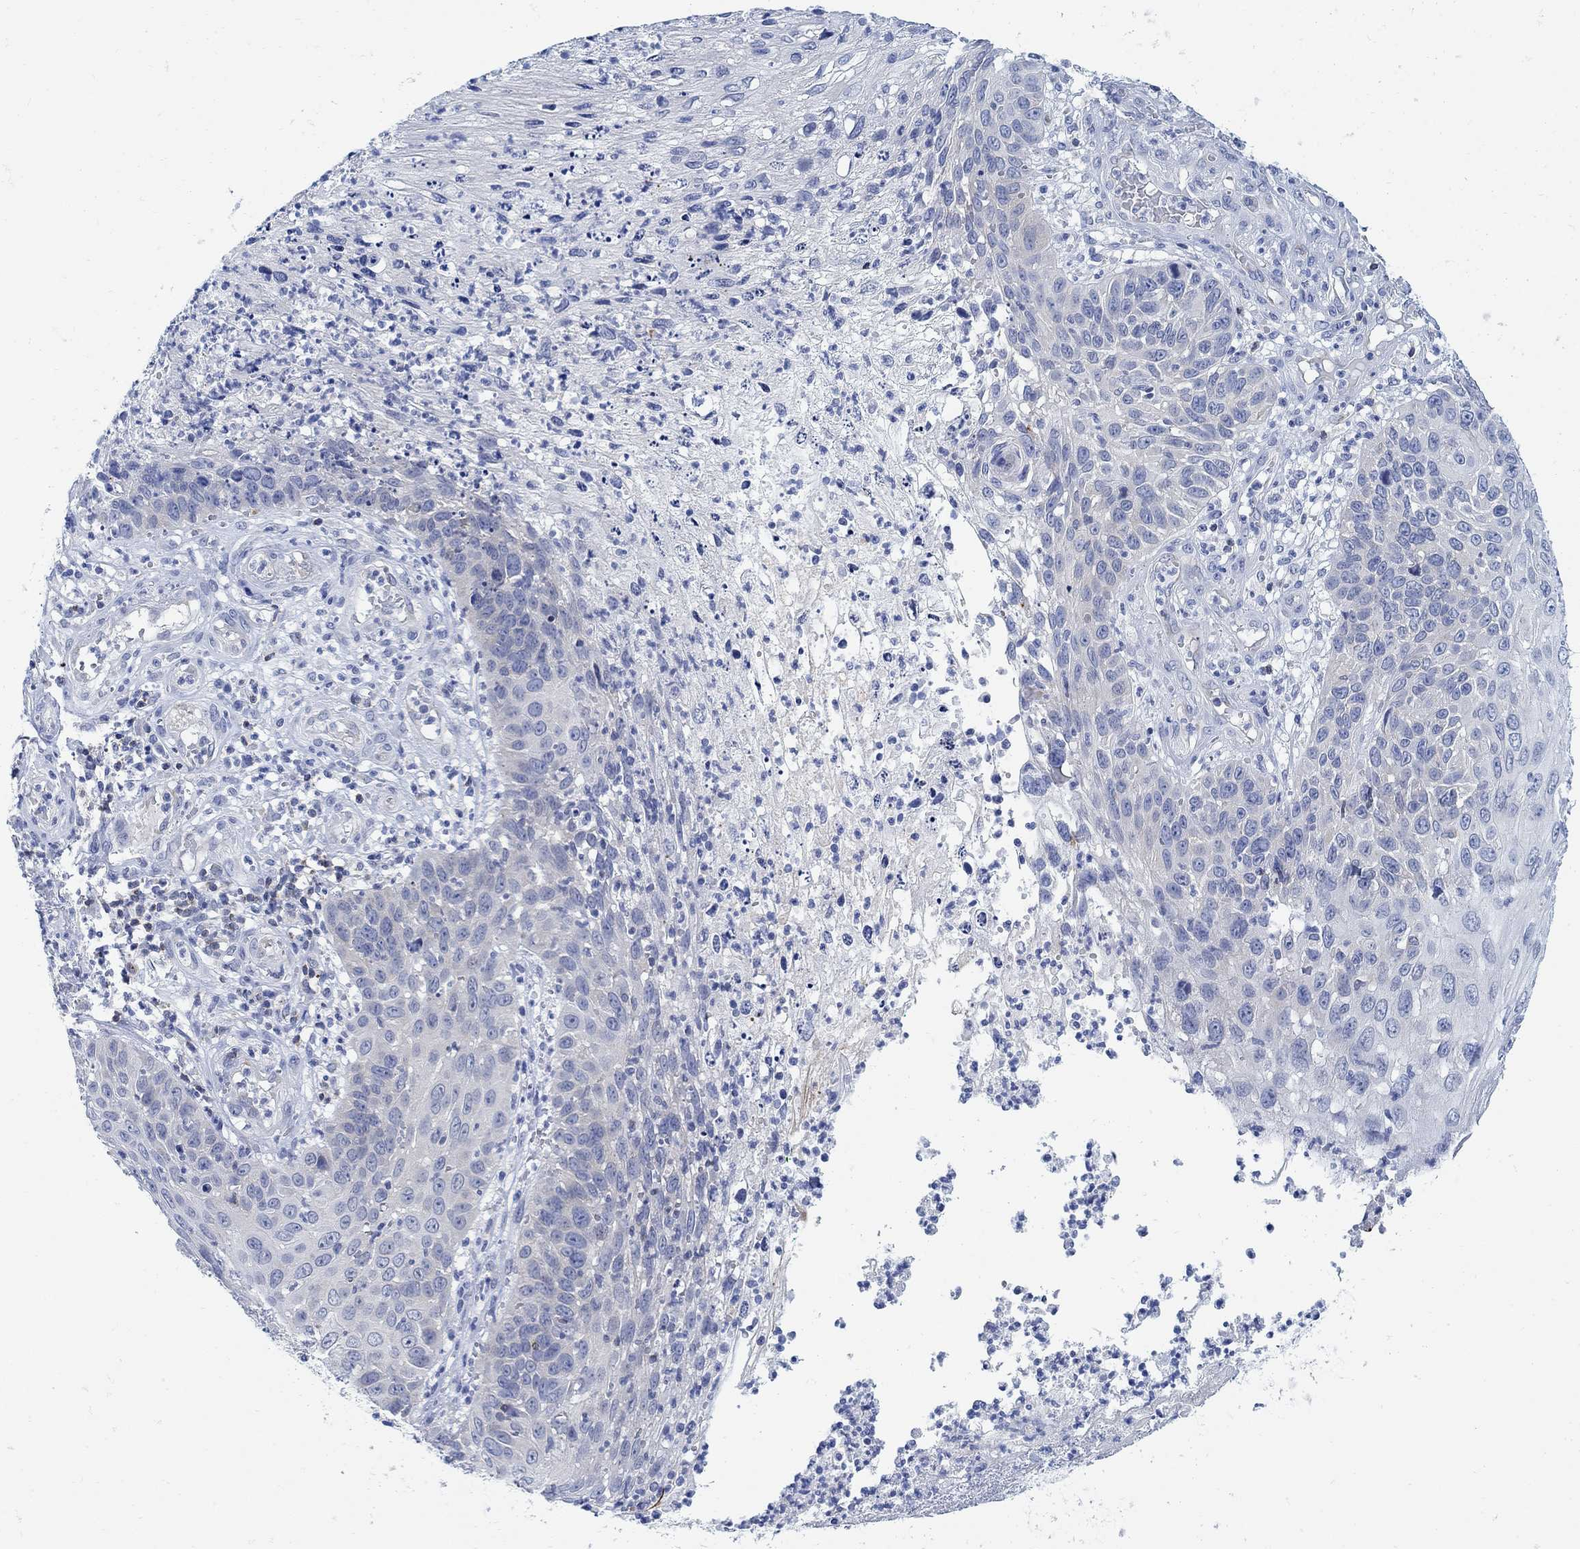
{"staining": {"intensity": "negative", "quantity": "none", "location": "none"}, "tissue": "skin cancer", "cell_type": "Tumor cells", "image_type": "cancer", "snomed": [{"axis": "morphology", "description": "Squamous cell carcinoma, NOS"}, {"axis": "topography", "description": "Skin"}], "caption": "This is an immunohistochemistry (IHC) micrograph of human skin squamous cell carcinoma. There is no positivity in tumor cells.", "gene": "PHF21B", "patient": {"sex": "male", "age": 92}}